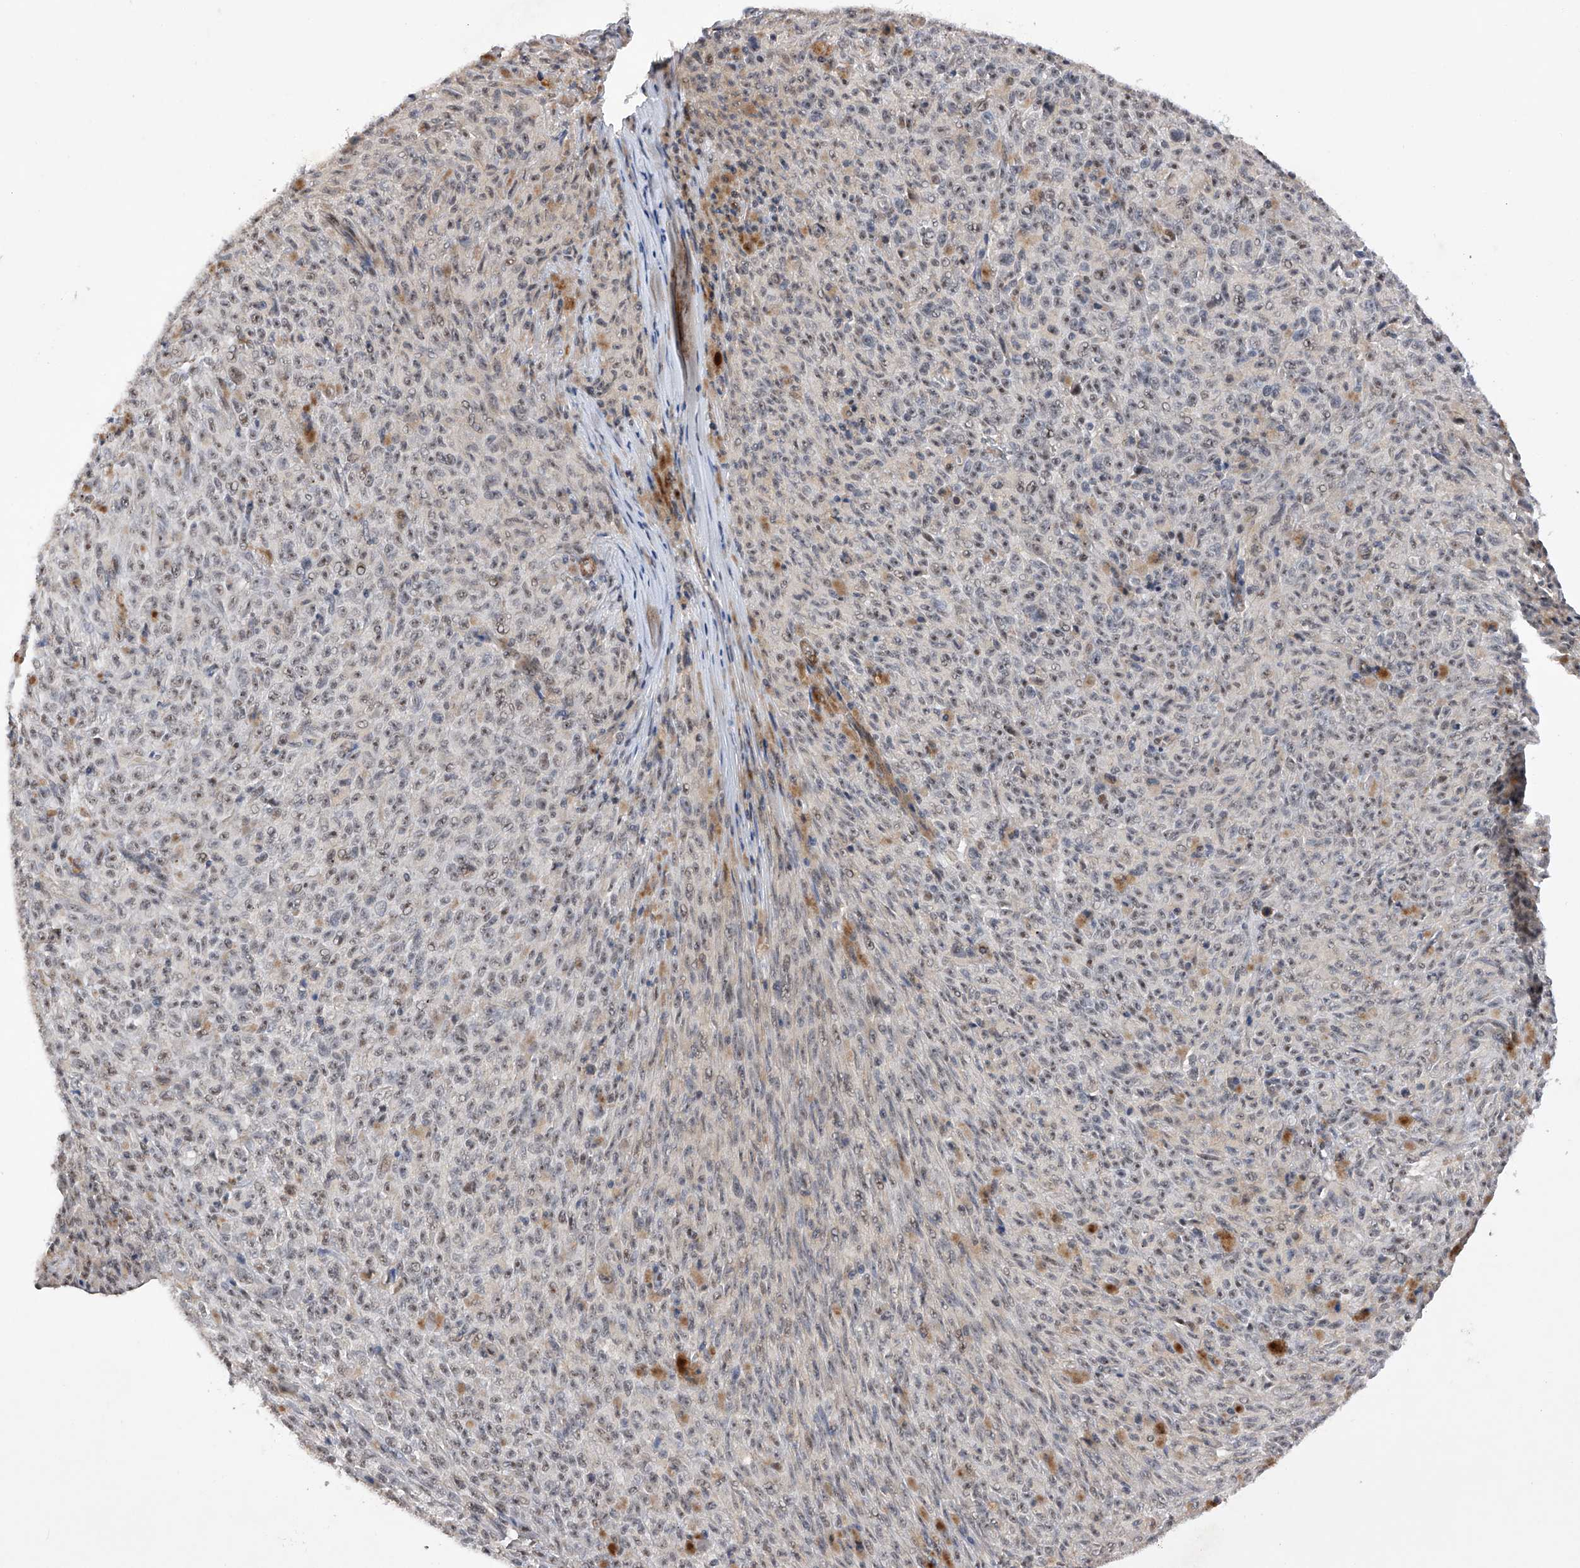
{"staining": {"intensity": "negative", "quantity": "none", "location": "none"}, "tissue": "melanoma", "cell_type": "Tumor cells", "image_type": "cancer", "snomed": [{"axis": "morphology", "description": "Malignant melanoma, NOS"}, {"axis": "topography", "description": "Skin"}], "caption": "Malignant melanoma stained for a protein using IHC shows no positivity tumor cells.", "gene": "NFATC4", "patient": {"sex": "female", "age": 82}}